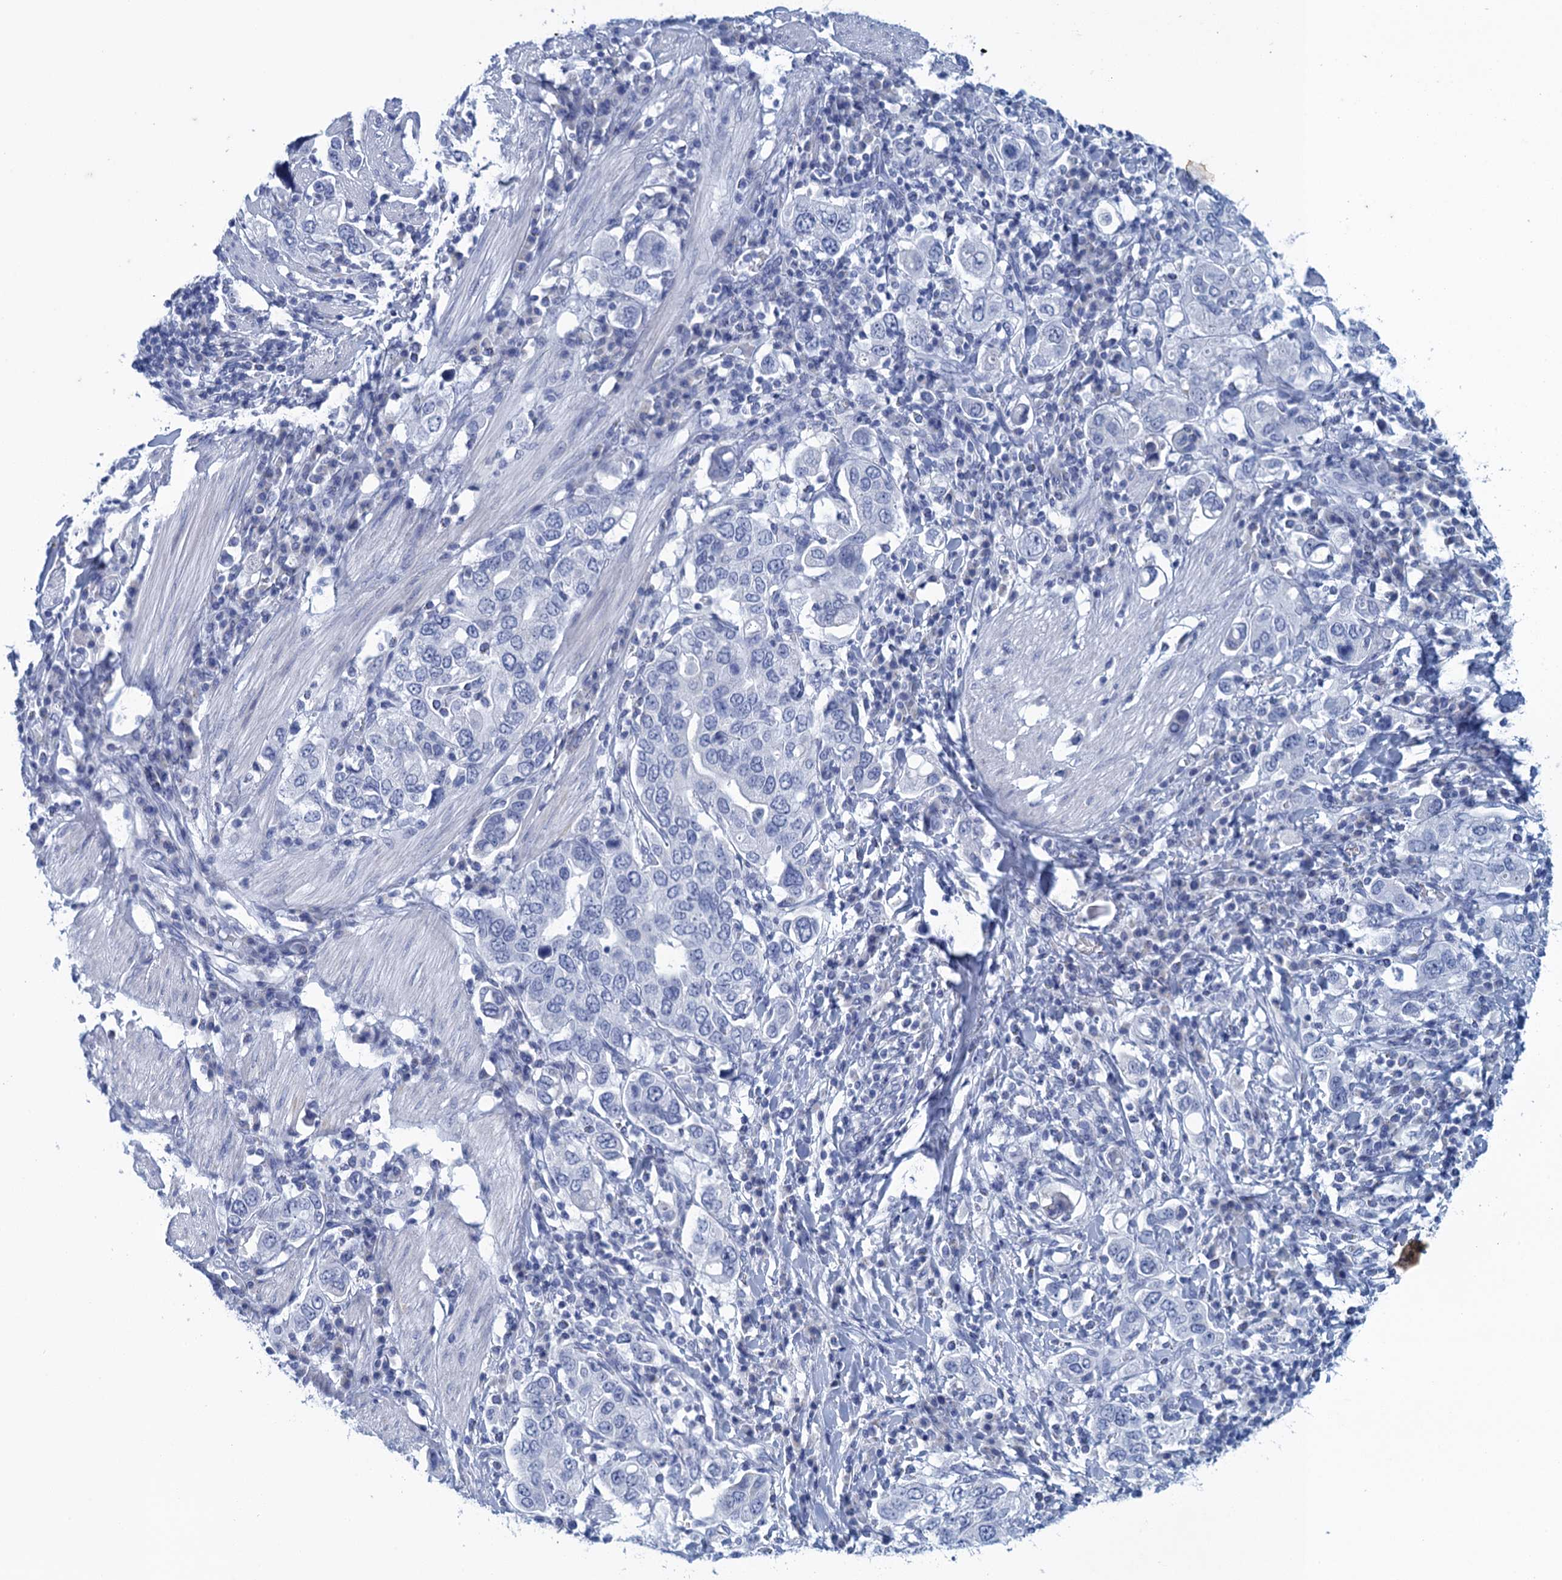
{"staining": {"intensity": "negative", "quantity": "none", "location": "none"}, "tissue": "stomach cancer", "cell_type": "Tumor cells", "image_type": "cancer", "snomed": [{"axis": "morphology", "description": "Adenocarcinoma, NOS"}, {"axis": "topography", "description": "Stomach, upper"}], "caption": "IHC of human stomach cancer (adenocarcinoma) exhibits no staining in tumor cells.", "gene": "SCEL", "patient": {"sex": "male", "age": 62}}